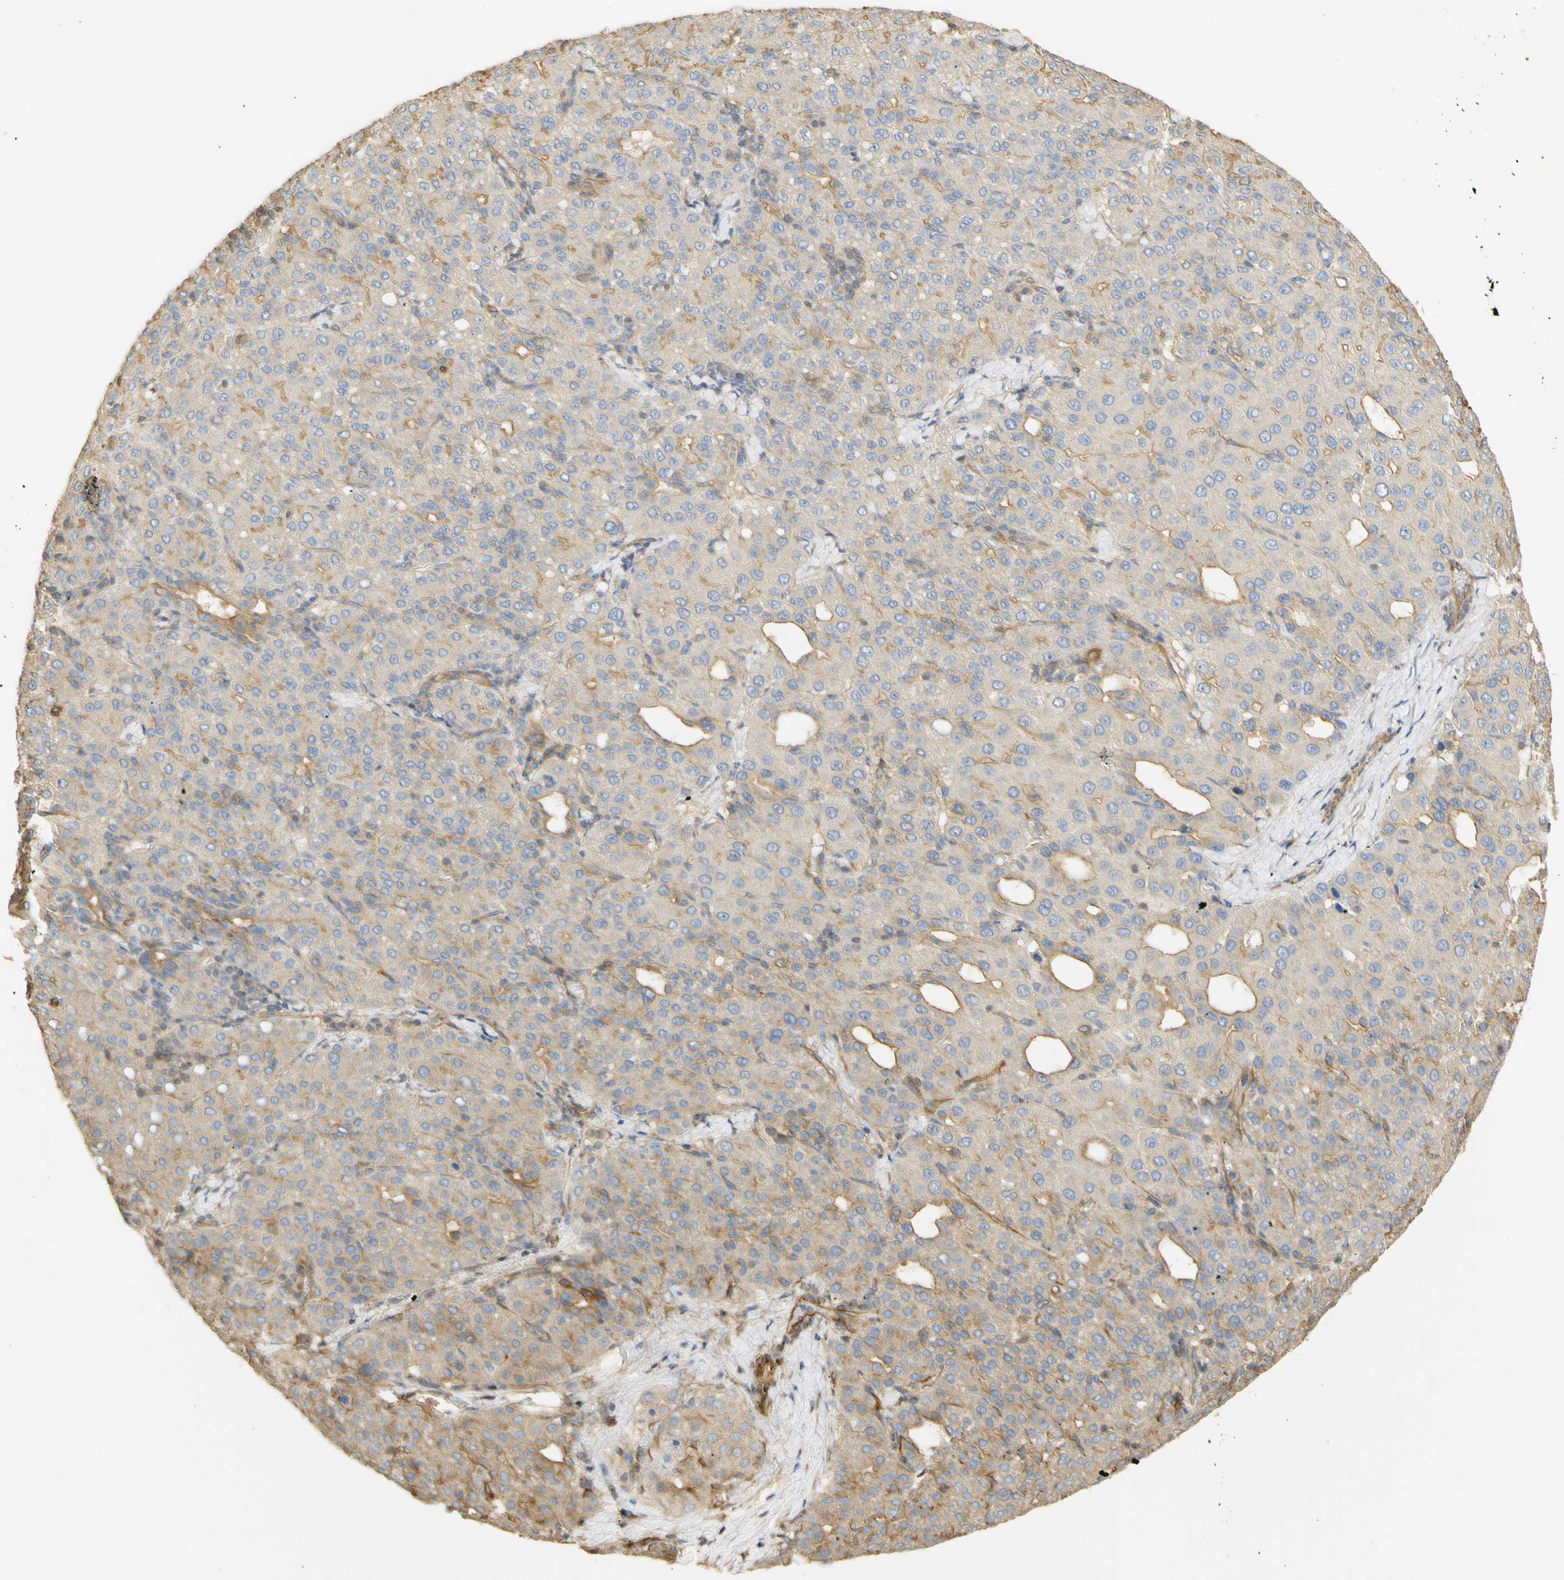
{"staining": {"intensity": "moderate", "quantity": "25%-75%", "location": "cytoplasmic/membranous"}, "tissue": "liver cancer", "cell_type": "Tumor cells", "image_type": "cancer", "snomed": [{"axis": "morphology", "description": "Carcinoma, Hepatocellular, NOS"}, {"axis": "topography", "description": "Liver"}], "caption": "Protein expression by immunohistochemistry shows moderate cytoplasmic/membranous expression in approximately 25%-75% of tumor cells in hepatocellular carcinoma (liver).", "gene": "KCNE4", "patient": {"sex": "male", "age": 65}}